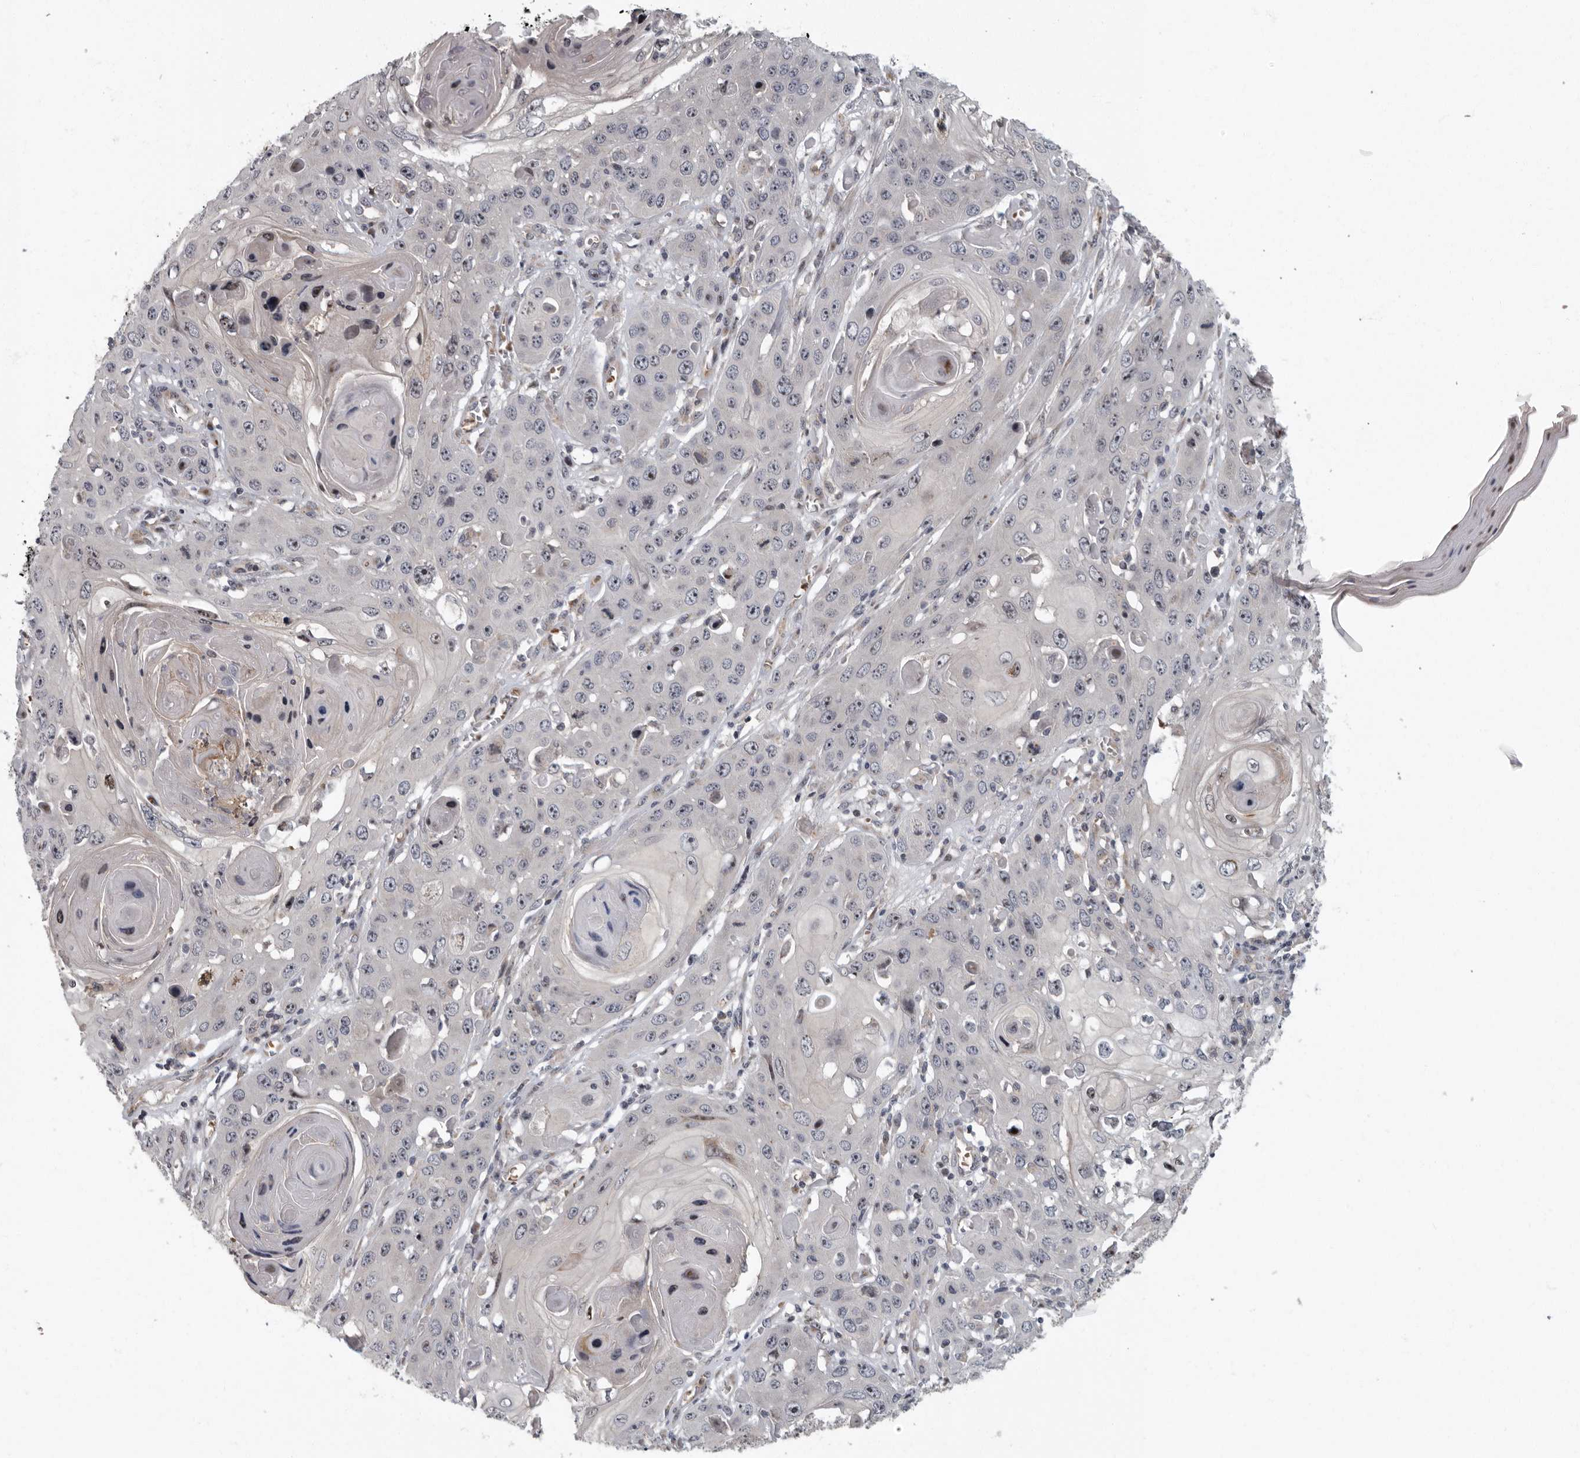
{"staining": {"intensity": "negative", "quantity": "none", "location": "none"}, "tissue": "skin cancer", "cell_type": "Tumor cells", "image_type": "cancer", "snomed": [{"axis": "morphology", "description": "Squamous cell carcinoma, NOS"}, {"axis": "topography", "description": "Skin"}], "caption": "Squamous cell carcinoma (skin) stained for a protein using immunohistochemistry shows no staining tumor cells.", "gene": "PDCD11", "patient": {"sex": "male", "age": 55}}